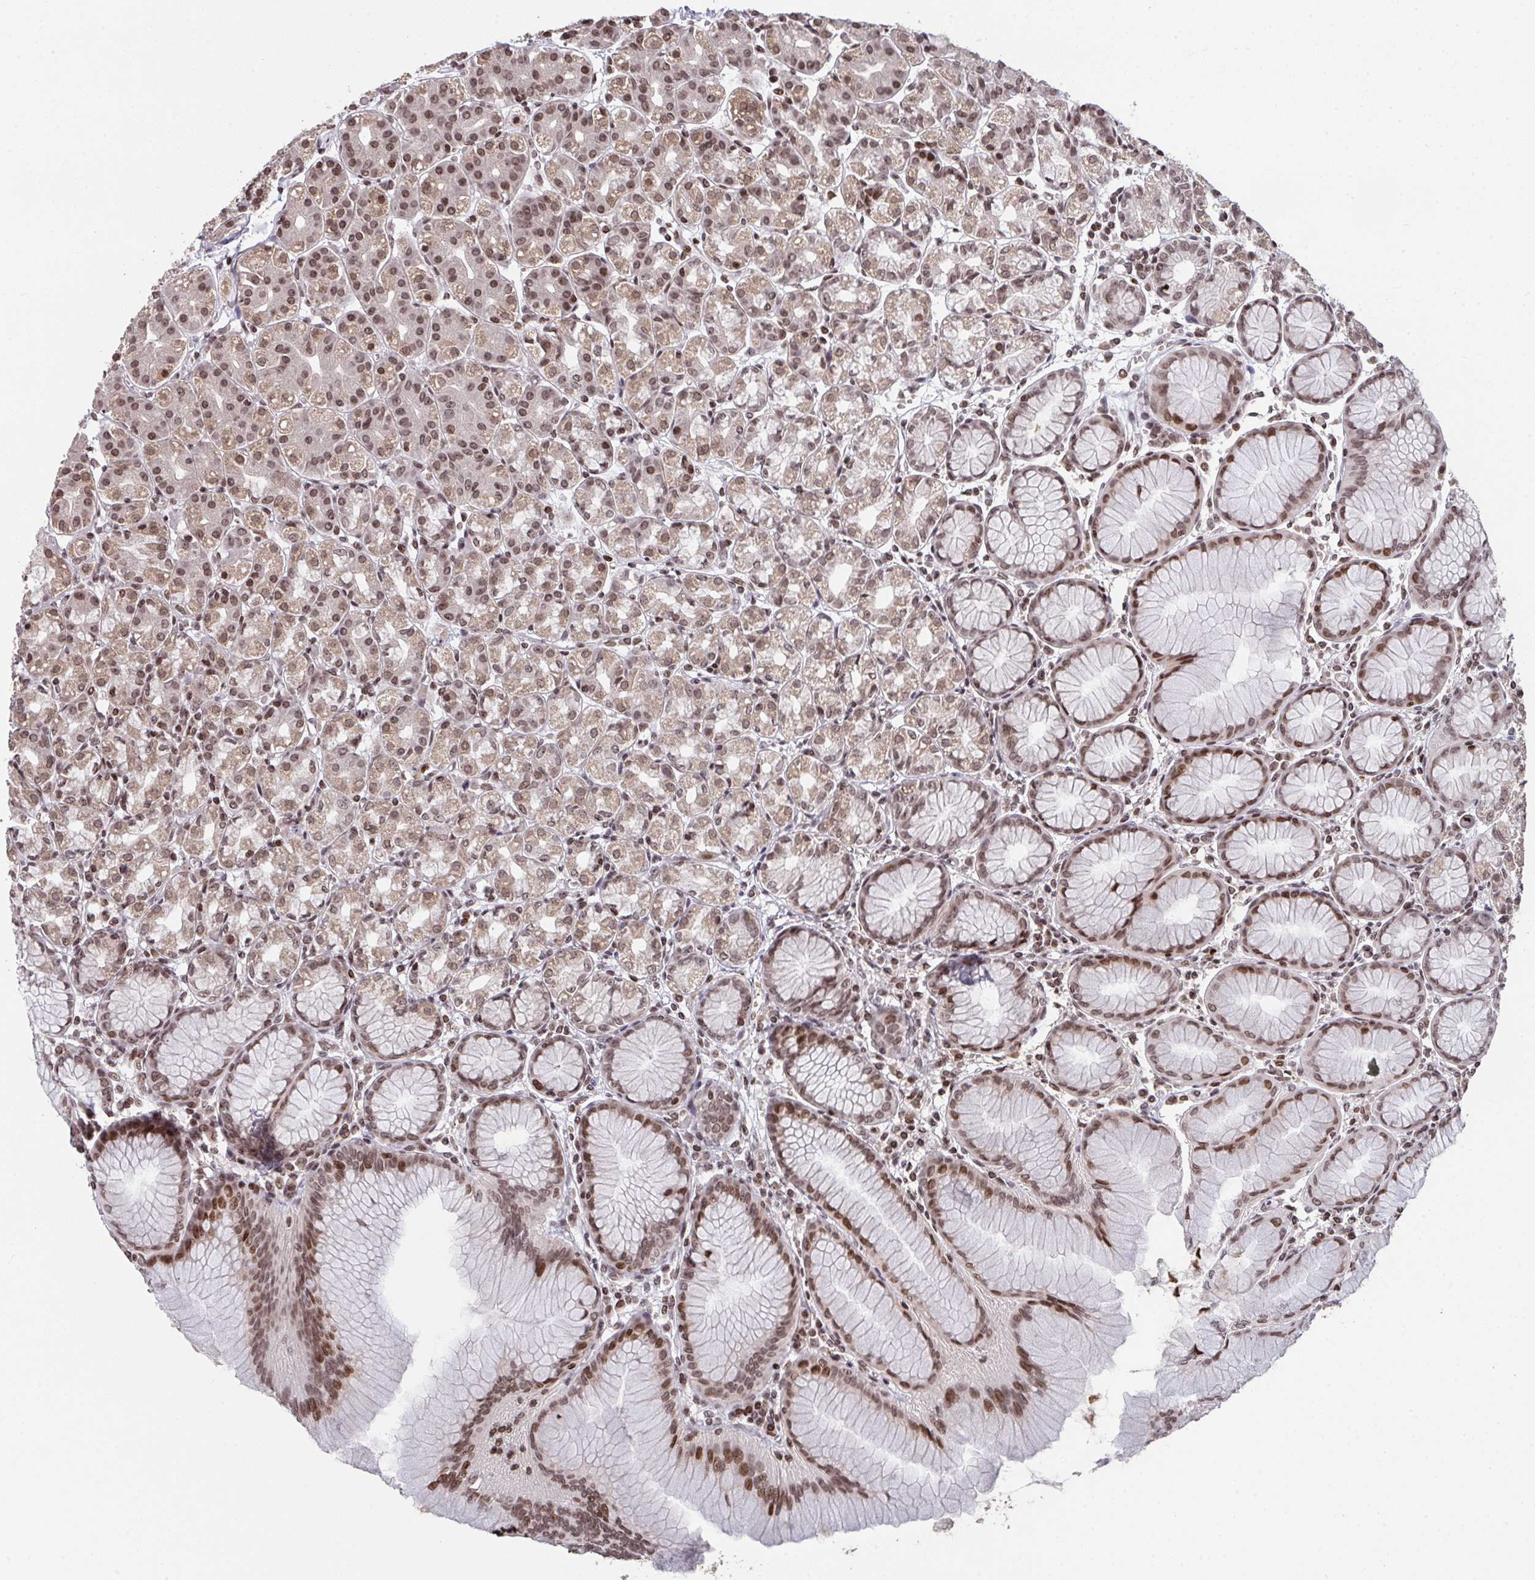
{"staining": {"intensity": "moderate", "quantity": ">75%", "location": "cytoplasmic/membranous,nuclear"}, "tissue": "stomach", "cell_type": "Glandular cells", "image_type": "normal", "snomed": [{"axis": "morphology", "description": "Normal tissue, NOS"}, {"axis": "topography", "description": "Stomach"}], "caption": "This is an image of immunohistochemistry staining of benign stomach, which shows moderate staining in the cytoplasmic/membranous,nuclear of glandular cells.", "gene": "NIP7", "patient": {"sex": "female", "age": 57}}